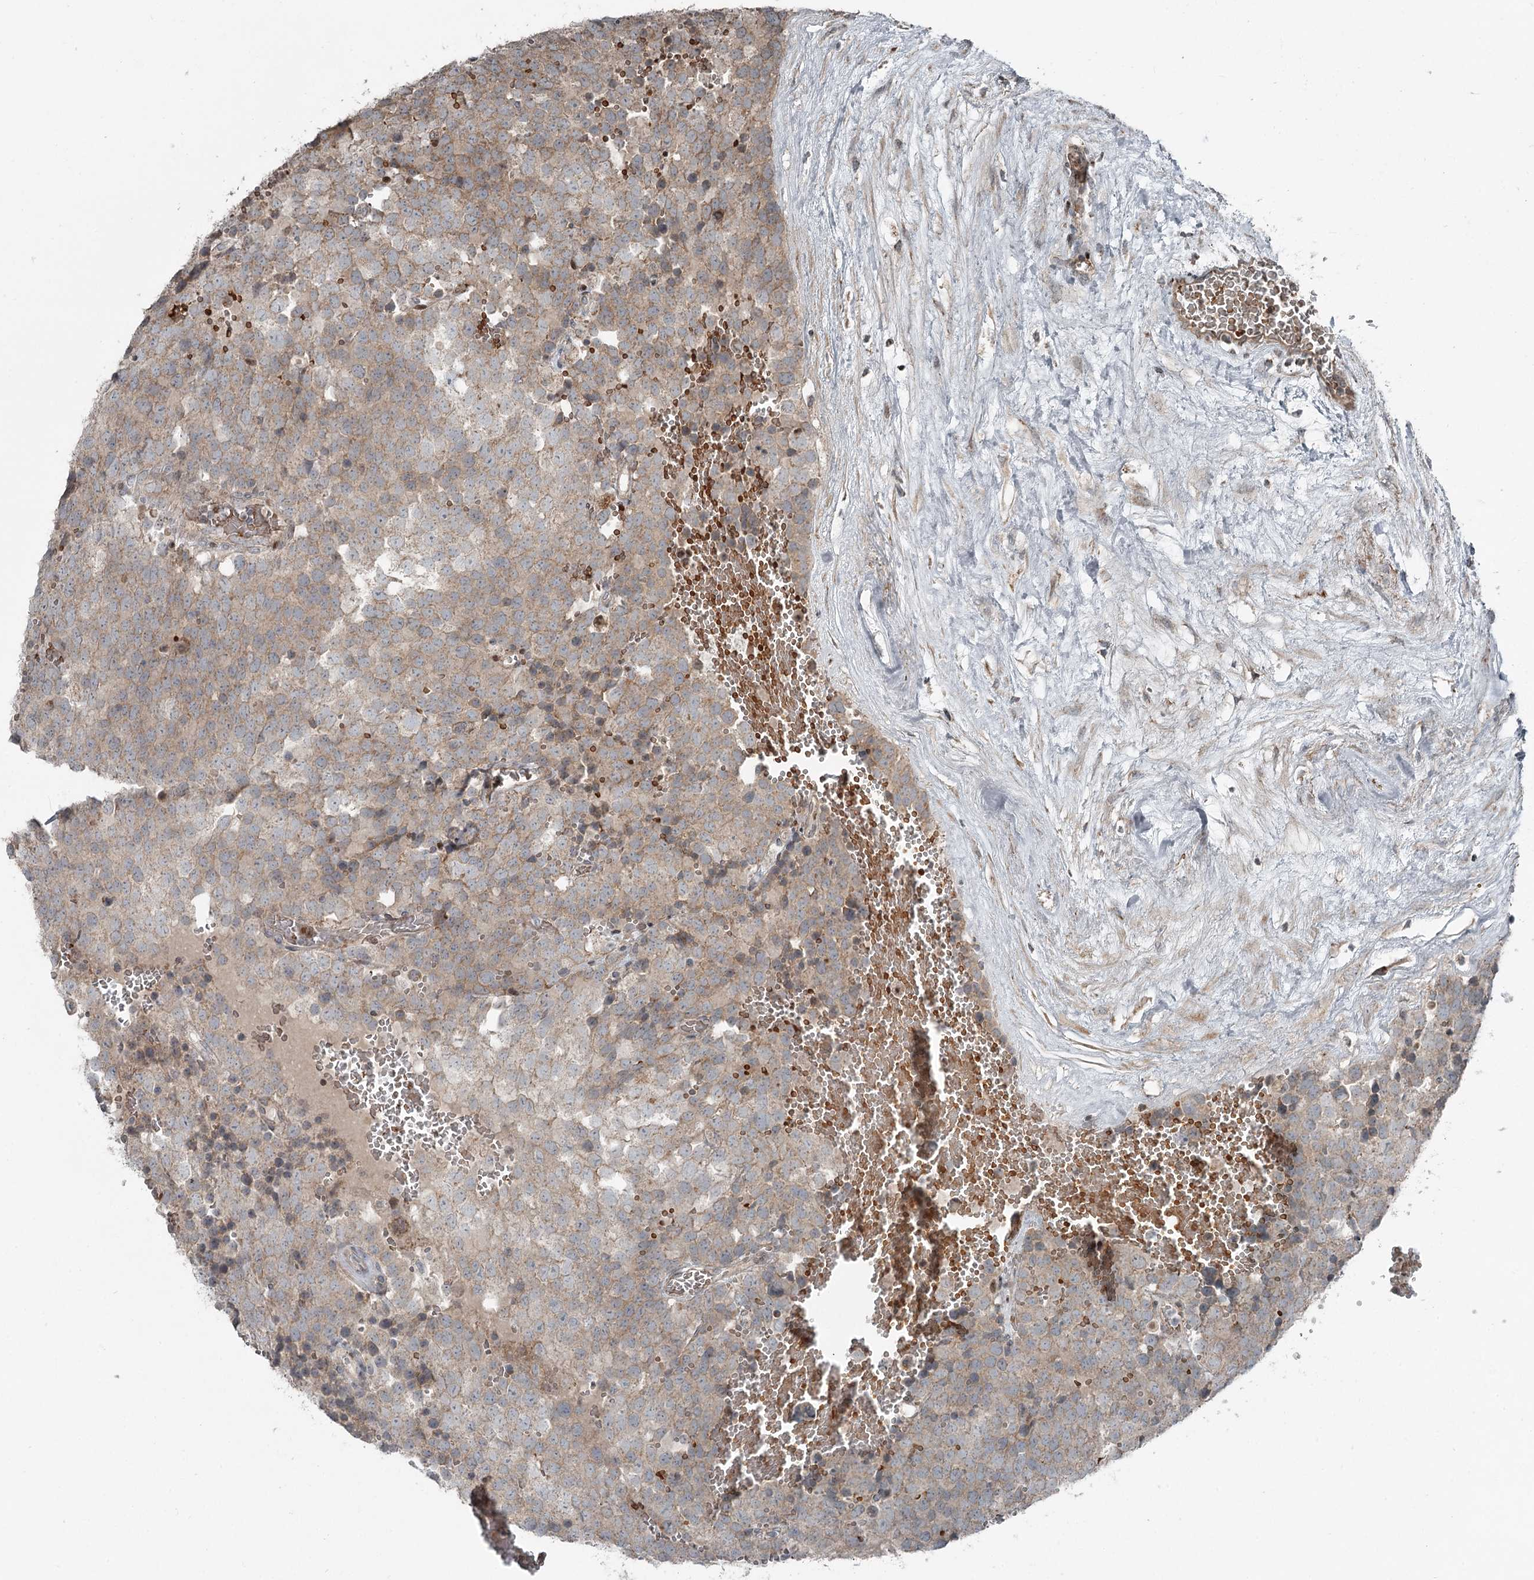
{"staining": {"intensity": "weak", "quantity": ">75%", "location": "cytoplasmic/membranous"}, "tissue": "testis cancer", "cell_type": "Tumor cells", "image_type": "cancer", "snomed": [{"axis": "morphology", "description": "Seminoma, NOS"}, {"axis": "topography", "description": "Testis"}], "caption": "This image exhibits immunohistochemistry (IHC) staining of human testis cancer (seminoma), with low weak cytoplasmic/membranous expression in approximately >75% of tumor cells.", "gene": "RASSF8", "patient": {"sex": "male", "age": 71}}